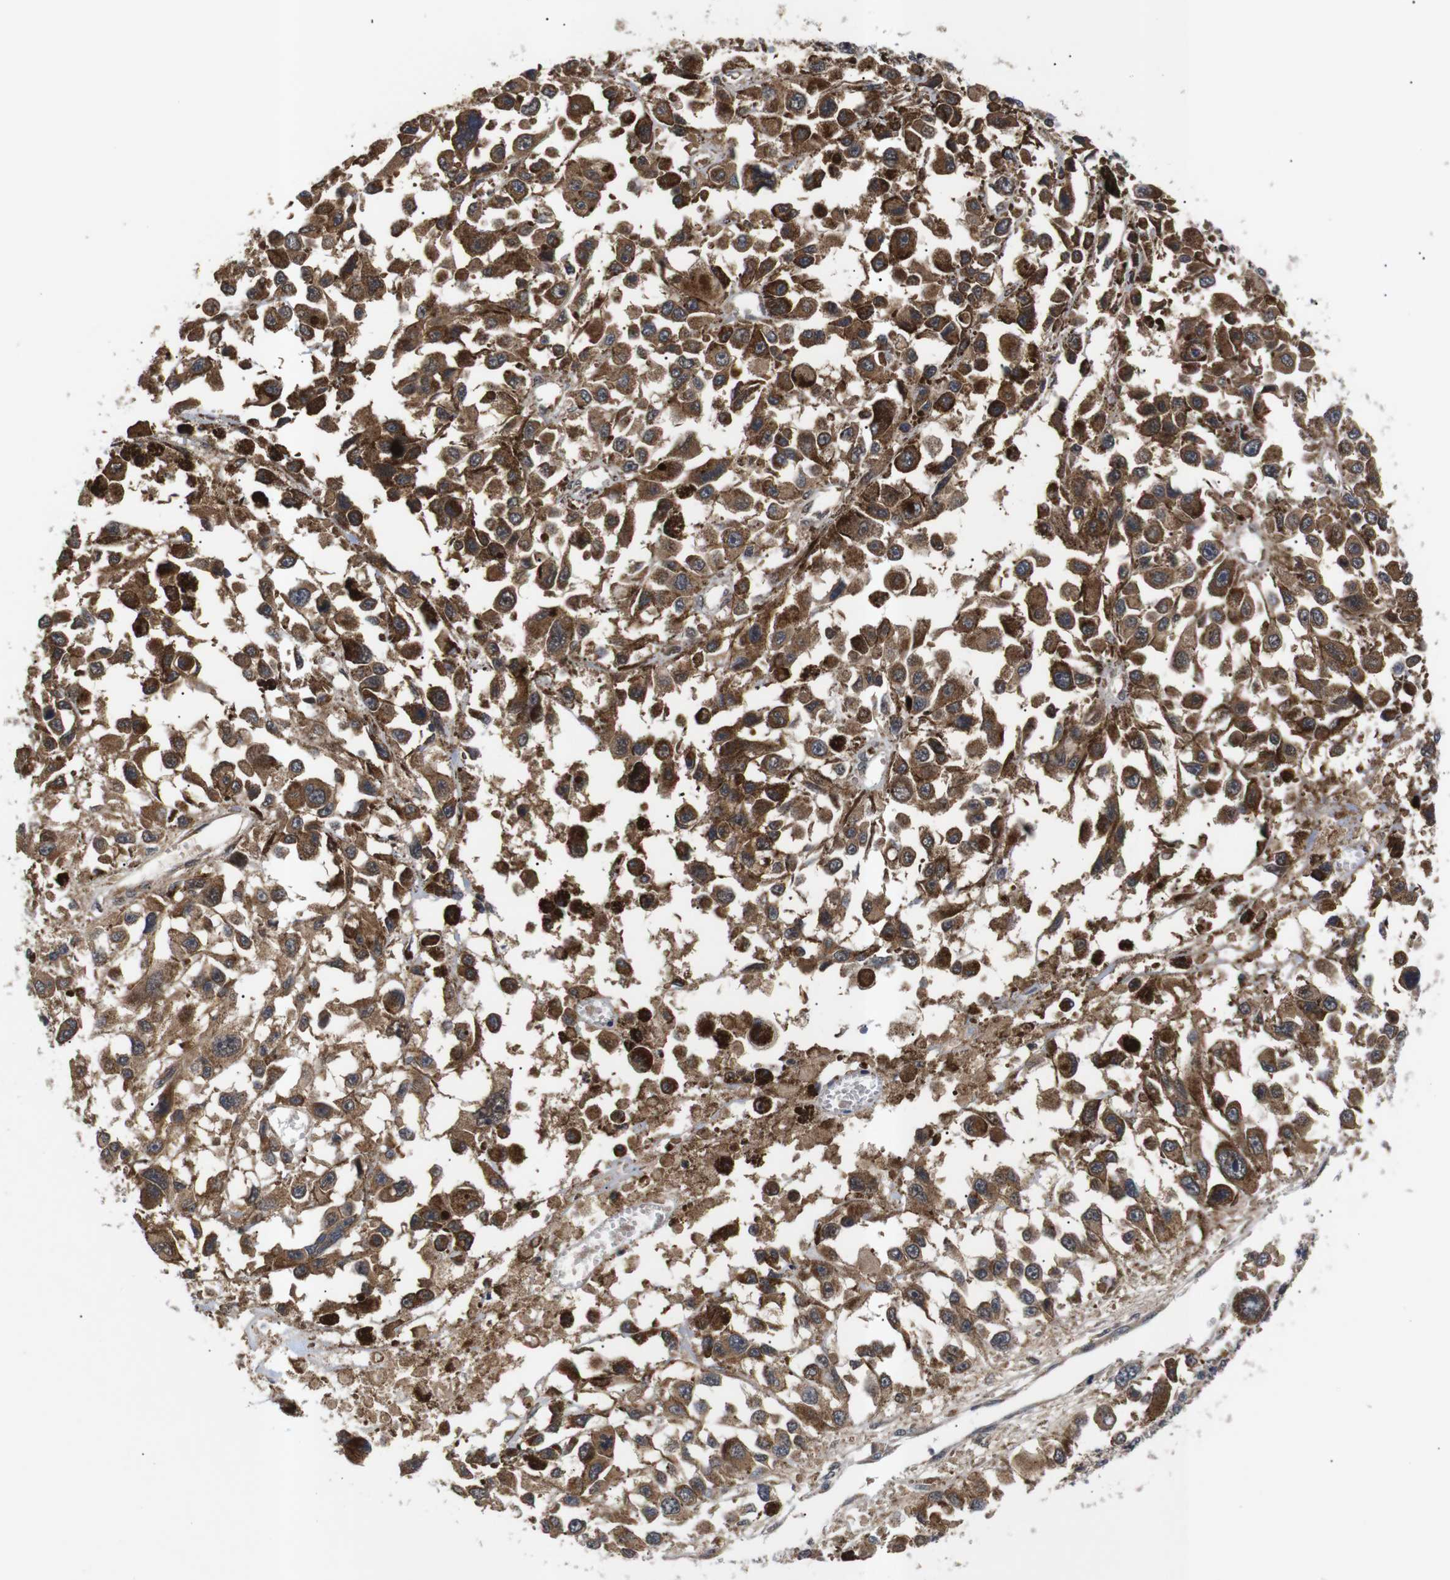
{"staining": {"intensity": "moderate", "quantity": ">75%", "location": "cytoplasmic/membranous"}, "tissue": "melanoma", "cell_type": "Tumor cells", "image_type": "cancer", "snomed": [{"axis": "morphology", "description": "Malignant melanoma, Metastatic site"}, {"axis": "topography", "description": "Lymph node"}], "caption": "Moderate cytoplasmic/membranous protein staining is appreciated in approximately >75% of tumor cells in melanoma. Using DAB (brown) and hematoxylin (blue) stains, captured at high magnification using brightfield microscopy.", "gene": "RIPK1", "patient": {"sex": "male", "age": 59}}